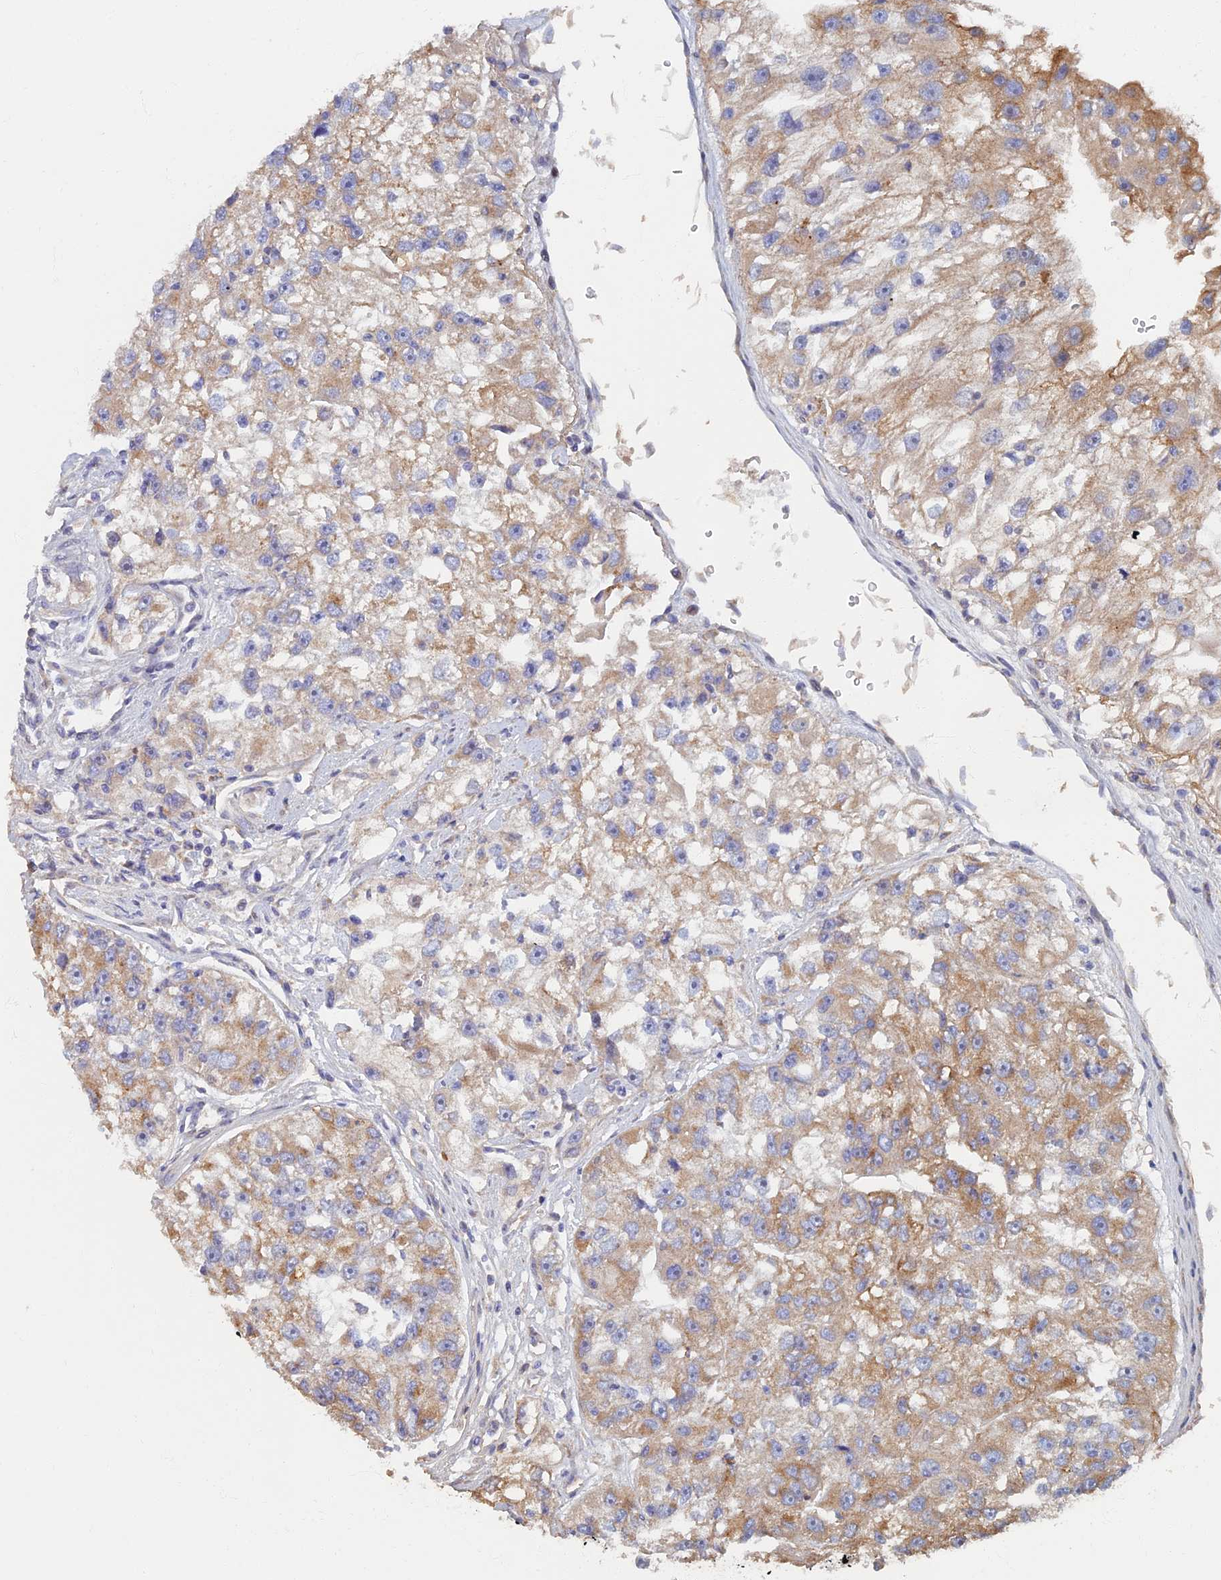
{"staining": {"intensity": "moderate", "quantity": "<25%", "location": "cytoplasmic/membranous"}, "tissue": "renal cancer", "cell_type": "Tumor cells", "image_type": "cancer", "snomed": [{"axis": "morphology", "description": "Adenocarcinoma, NOS"}, {"axis": "topography", "description": "Kidney"}], "caption": "DAB (3,3'-diaminobenzidine) immunohistochemical staining of adenocarcinoma (renal) shows moderate cytoplasmic/membranous protein positivity in about <25% of tumor cells. The staining was performed using DAB, with brown indicating positive protein expression. Nuclei are stained blue with hematoxylin.", "gene": "TMEM44", "patient": {"sex": "male", "age": 63}}